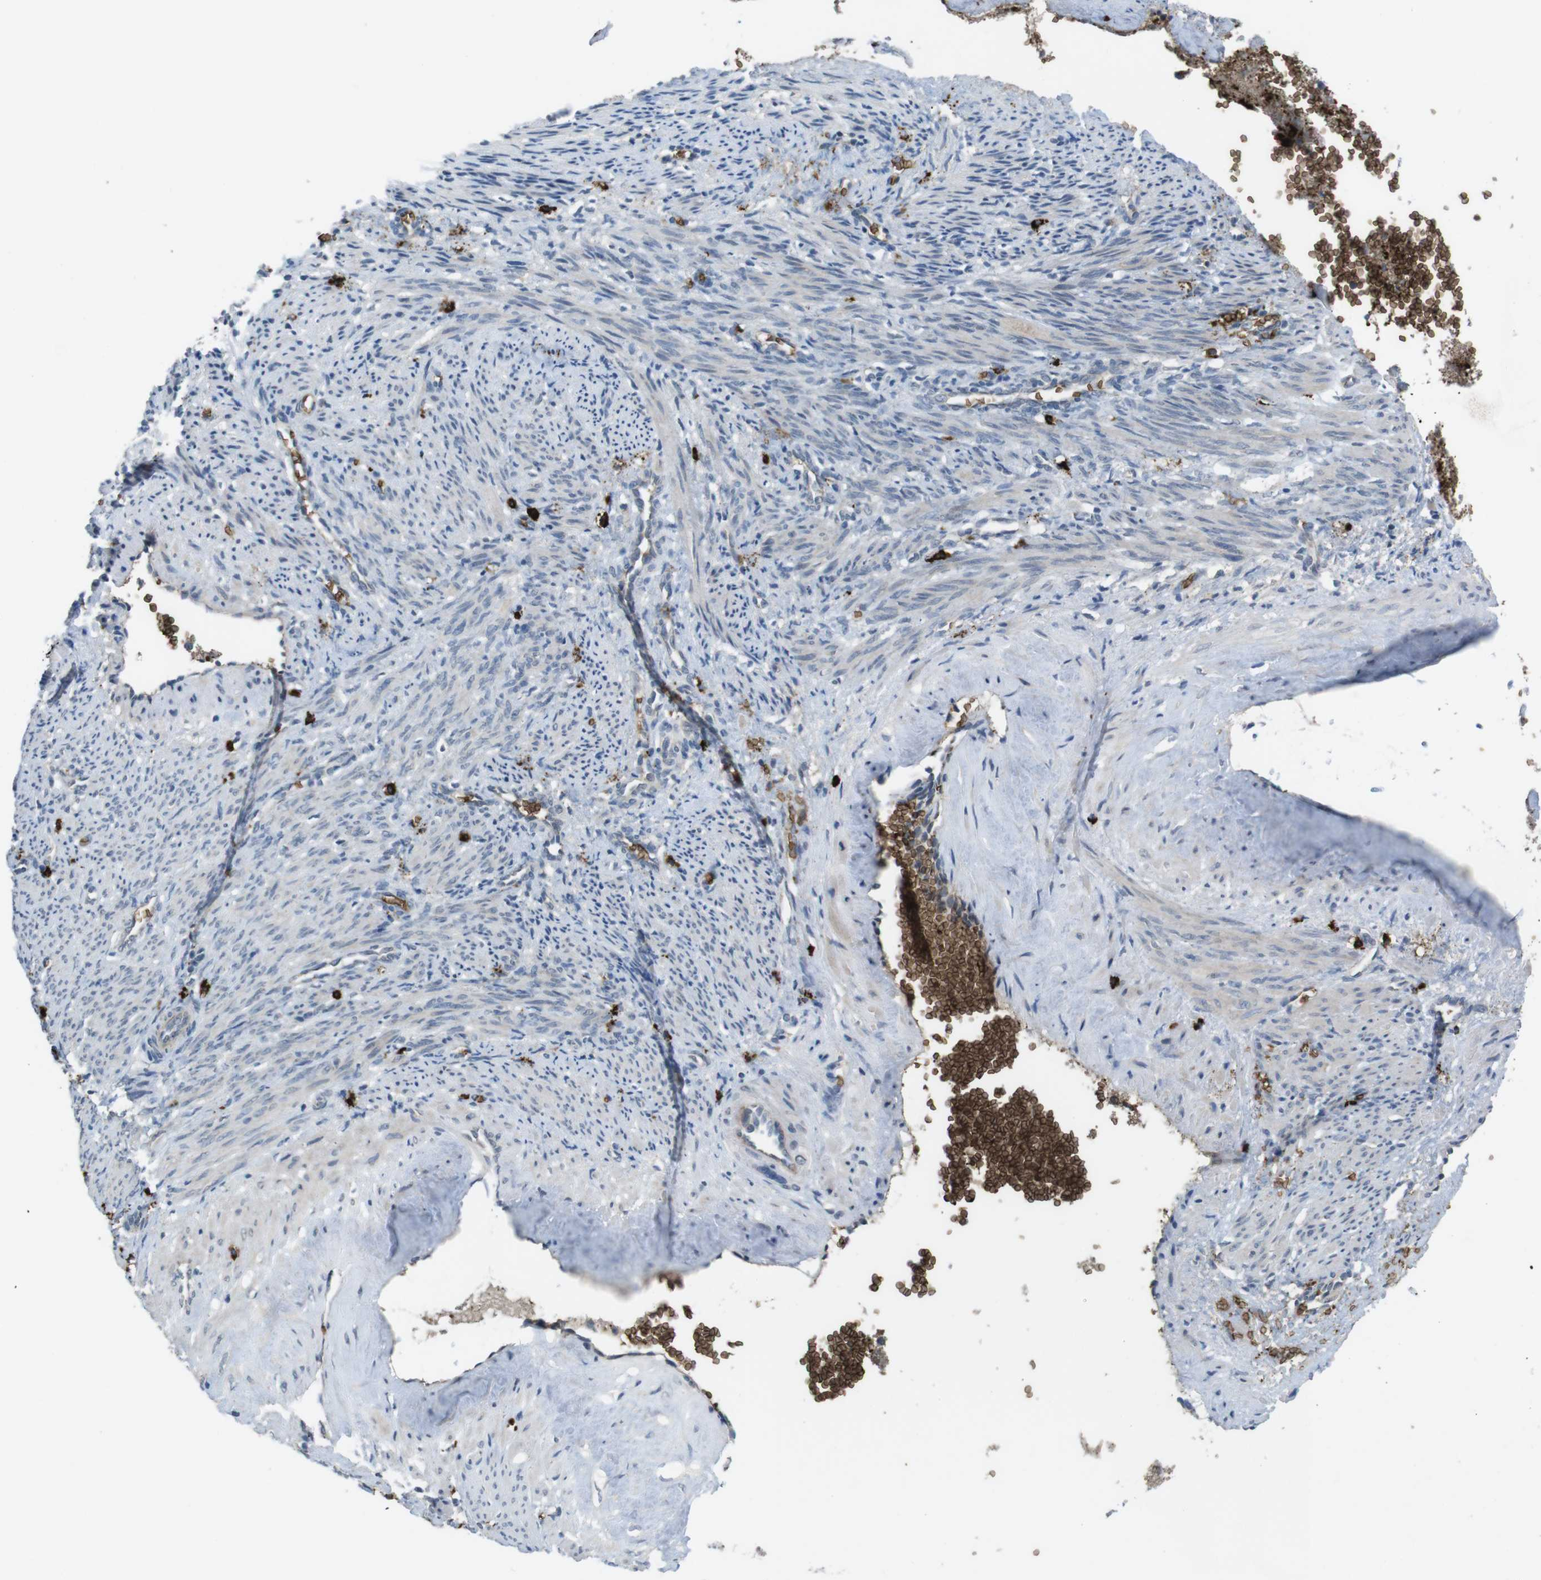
{"staining": {"intensity": "weak", "quantity": "25%-75%", "location": "cytoplasmic/membranous"}, "tissue": "smooth muscle", "cell_type": "Smooth muscle cells", "image_type": "normal", "snomed": [{"axis": "morphology", "description": "Normal tissue, NOS"}, {"axis": "topography", "description": "Endometrium"}], "caption": "This is an image of immunohistochemistry (IHC) staining of benign smooth muscle, which shows weak staining in the cytoplasmic/membranous of smooth muscle cells.", "gene": "GYPA", "patient": {"sex": "female", "age": 33}}